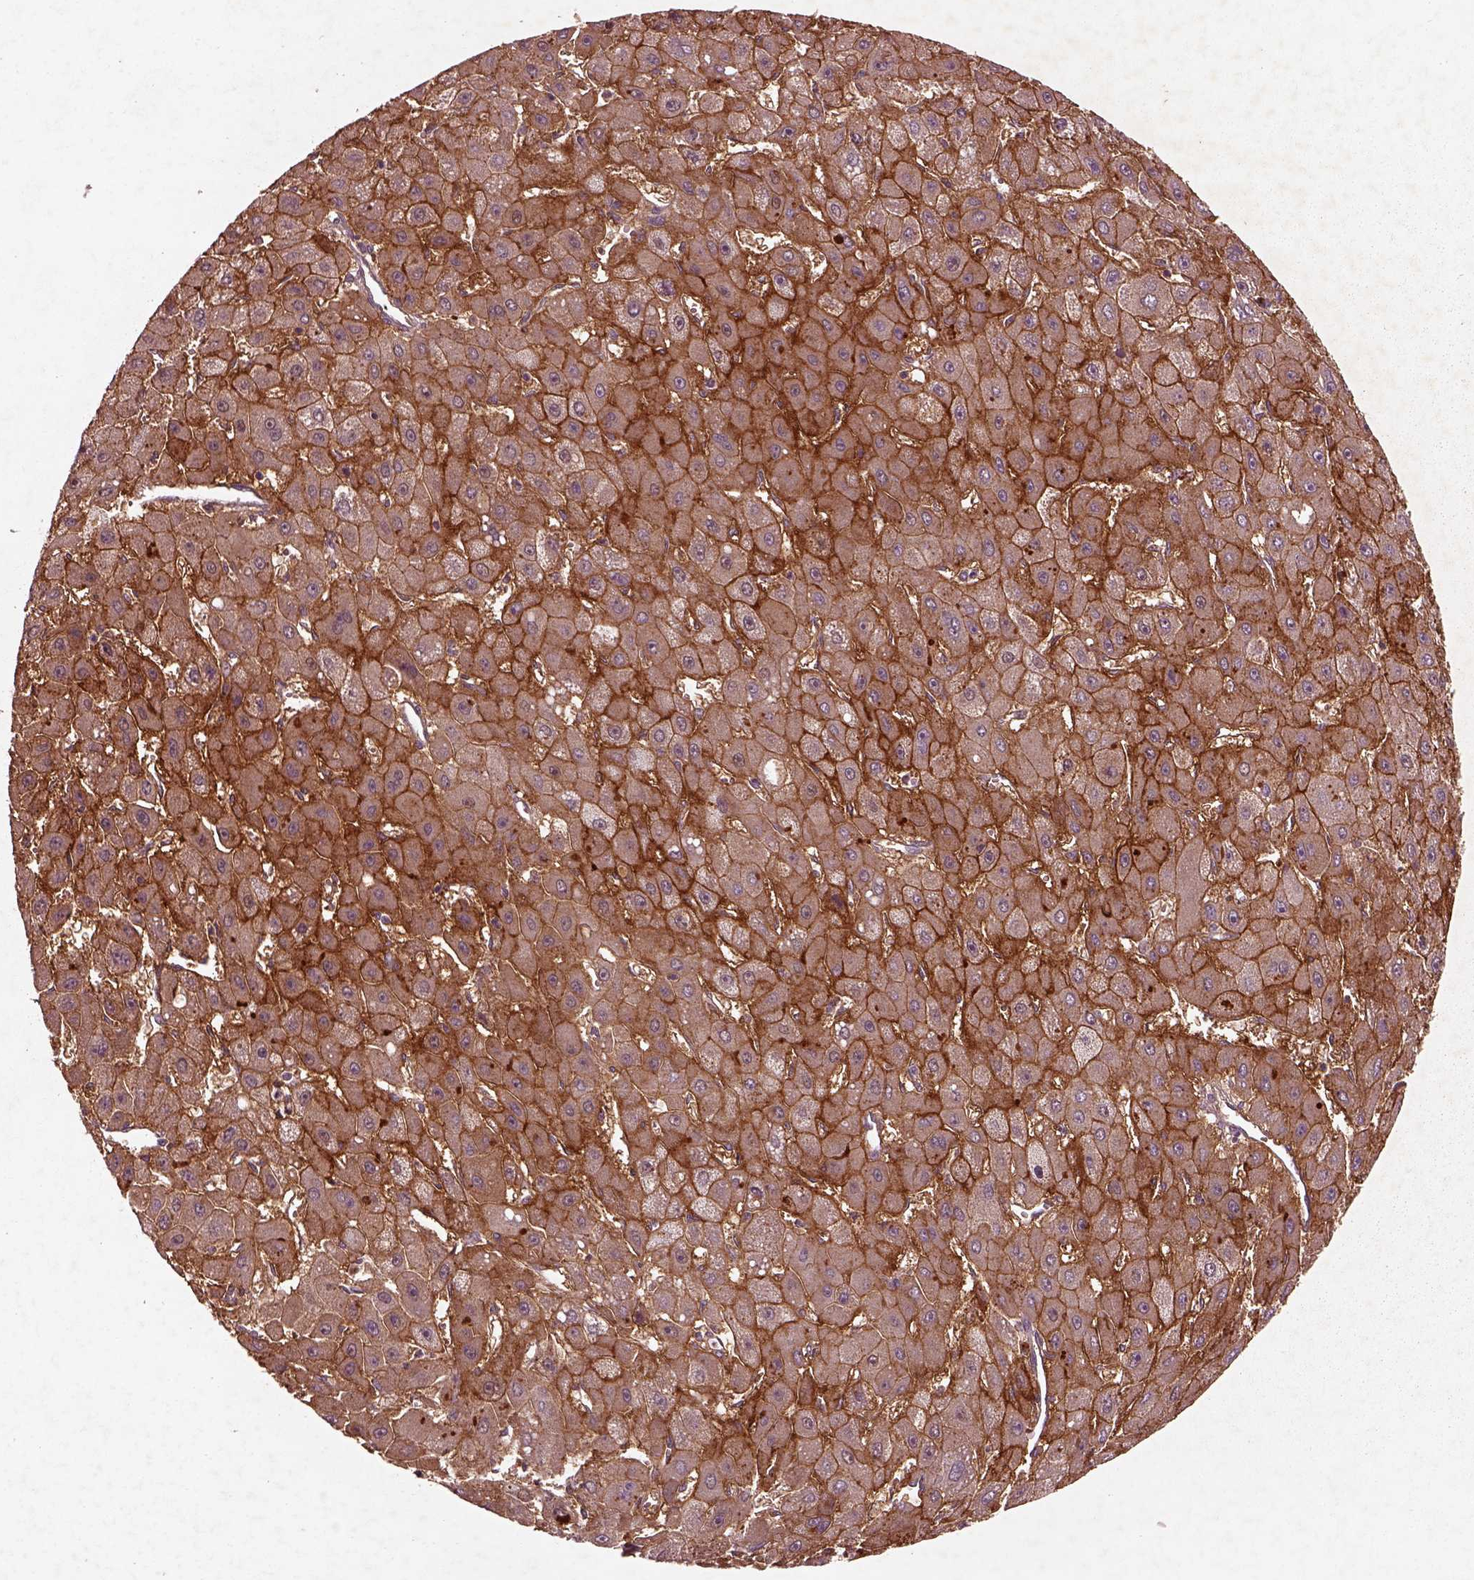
{"staining": {"intensity": "strong", "quantity": ">75%", "location": "cytoplasmic/membranous"}, "tissue": "liver cancer", "cell_type": "Tumor cells", "image_type": "cancer", "snomed": [{"axis": "morphology", "description": "Carcinoma, Hepatocellular, NOS"}, {"axis": "topography", "description": "Liver"}], "caption": "Immunohistochemical staining of human liver cancer demonstrates high levels of strong cytoplasmic/membranous protein staining in about >75% of tumor cells. (Brightfield microscopy of DAB IHC at high magnification).", "gene": "FAM234A", "patient": {"sex": "female", "age": 25}}